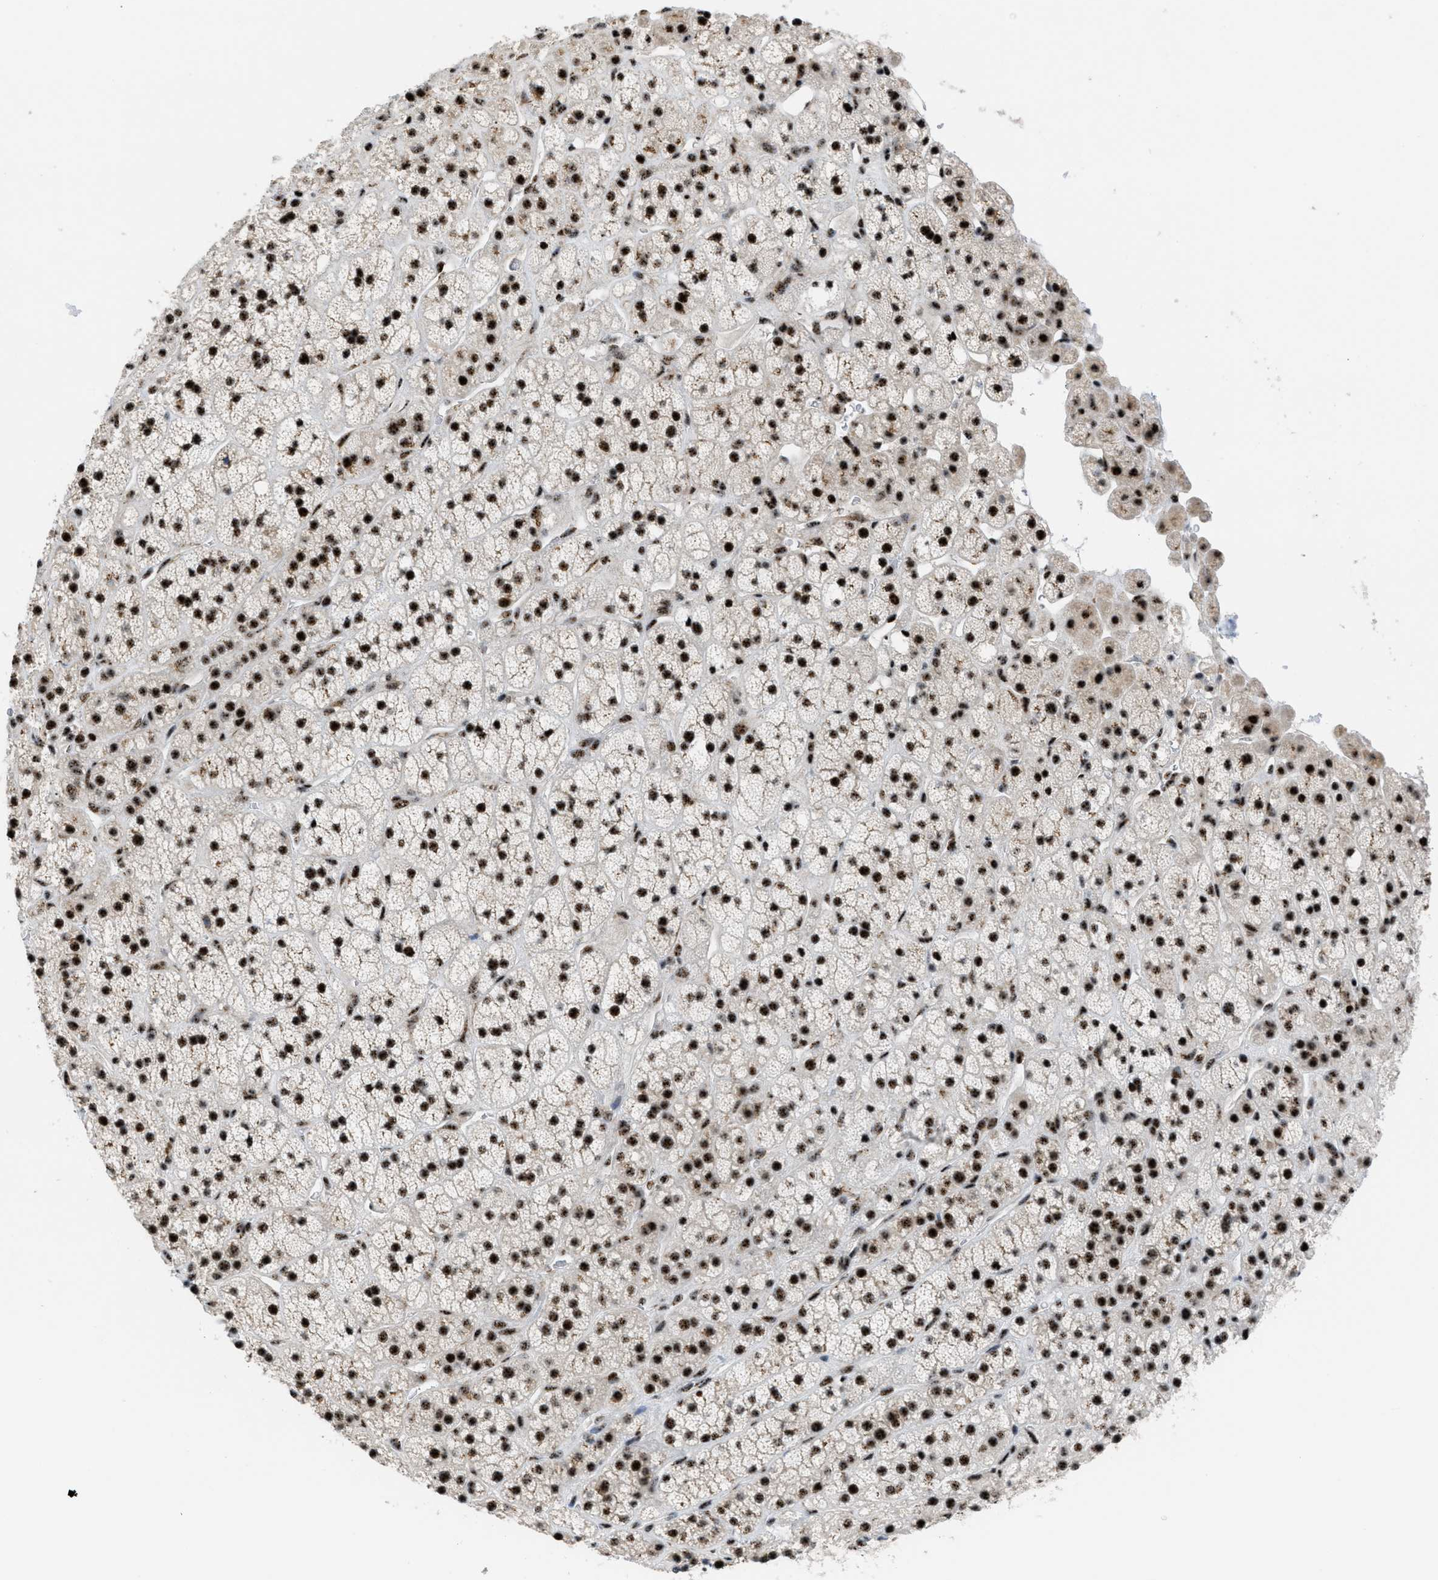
{"staining": {"intensity": "strong", "quantity": ">75%", "location": "nuclear"}, "tissue": "adrenal gland", "cell_type": "Glandular cells", "image_type": "normal", "snomed": [{"axis": "morphology", "description": "Normal tissue, NOS"}, {"axis": "topography", "description": "Adrenal gland"}], "caption": "Strong nuclear protein positivity is present in about >75% of glandular cells in adrenal gland.", "gene": "CDR2", "patient": {"sex": "male", "age": 56}}